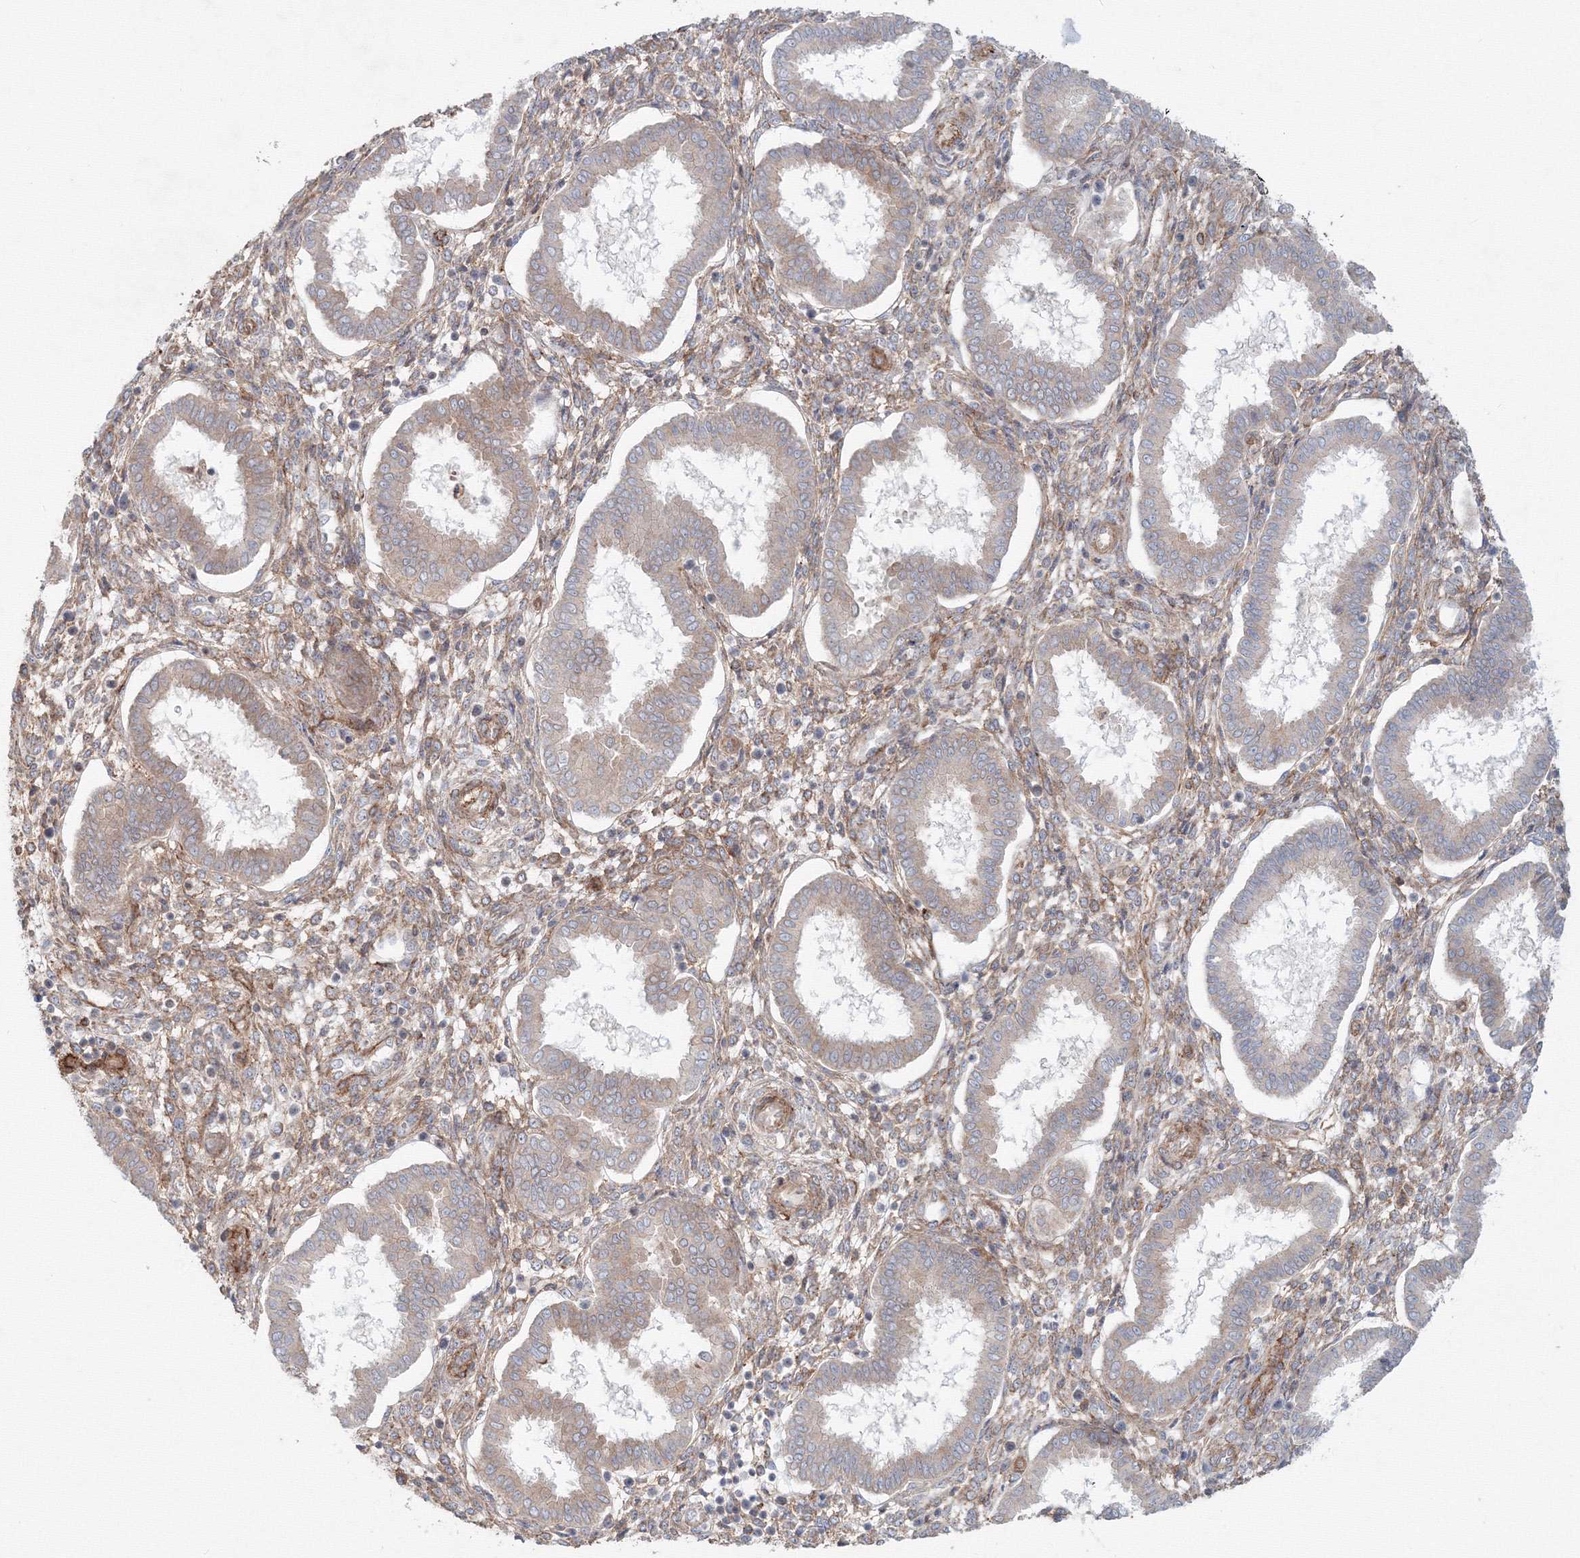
{"staining": {"intensity": "moderate", "quantity": "25%-75%", "location": "cytoplasmic/membranous"}, "tissue": "endometrium", "cell_type": "Cells in endometrial stroma", "image_type": "normal", "snomed": [{"axis": "morphology", "description": "Normal tissue, NOS"}, {"axis": "topography", "description": "Endometrium"}], "caption": "Cells in endometrial stroma demonstrate moderate cytoplasmic/membranous staining in approximately 25%-75% of cells in normal endometrium. (DAB IHC, brown staining for protein, blue staining for nuclei).", "gene": "SH3PXD2A", "patient": {"sex": "female", "age": 24}}